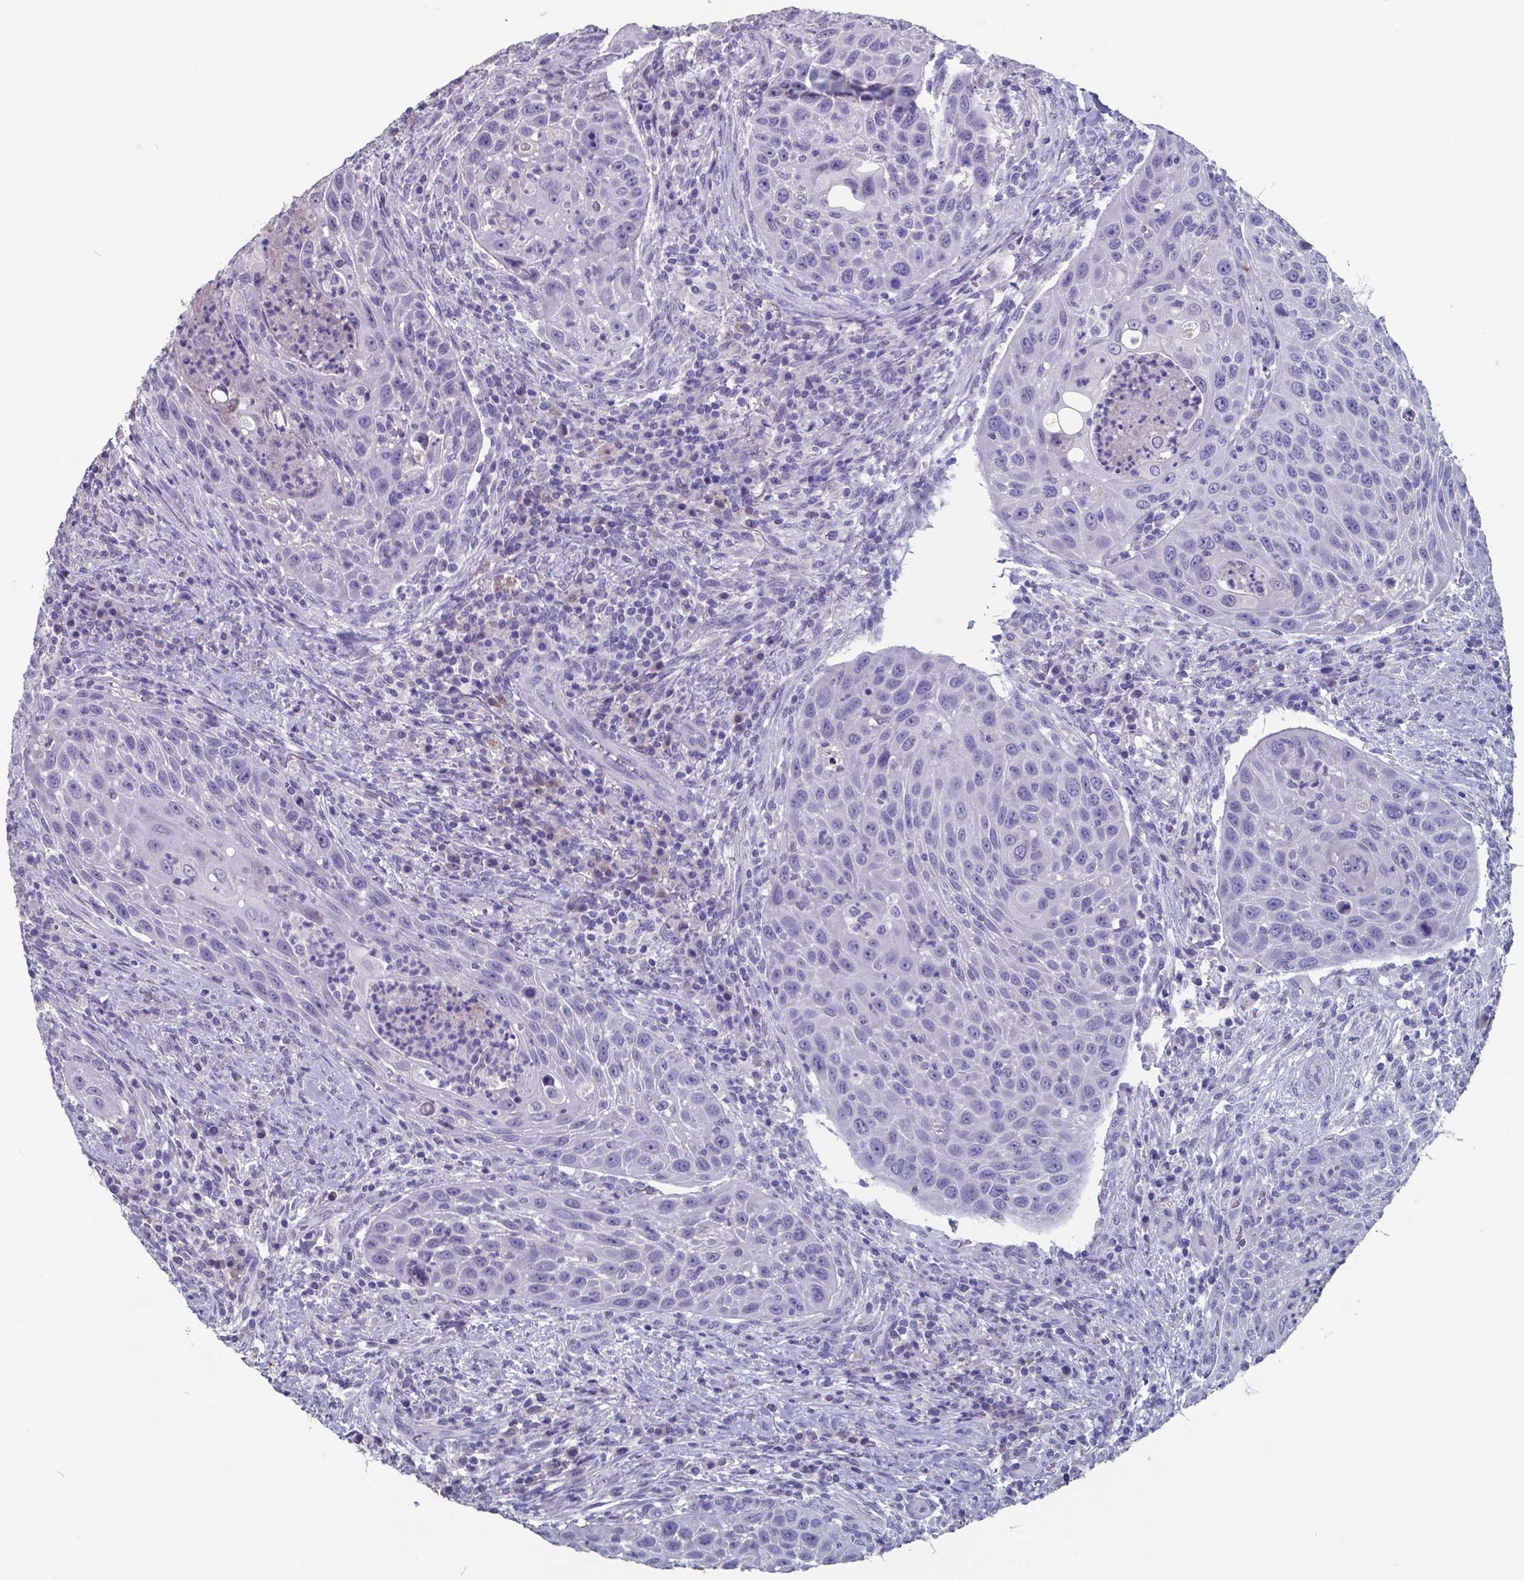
{"staining": {"intensity": "negative", "quantity": "none", "location": "none"}, "tissue": "head and neck cancer", "cell_type": "Tumor cells", "image_type": "cancer", "snomed": [{"axis": "morphology", "description": "Squamous cell carcinoma, NOS"}, {"axis": "topography", "description": "Head-Neck"}], "caption": "Immunohistochemistry (IHC) image of neoplastic tissue: human squamous cell carcinoma (head and neck) stained with DAB shows no significant protein expression in tumor cells. (DAB IHC visualized using brightfield microscopy, high magnification).", "gene": "TTR", "patient": {"sex": "male", "age": 69}}